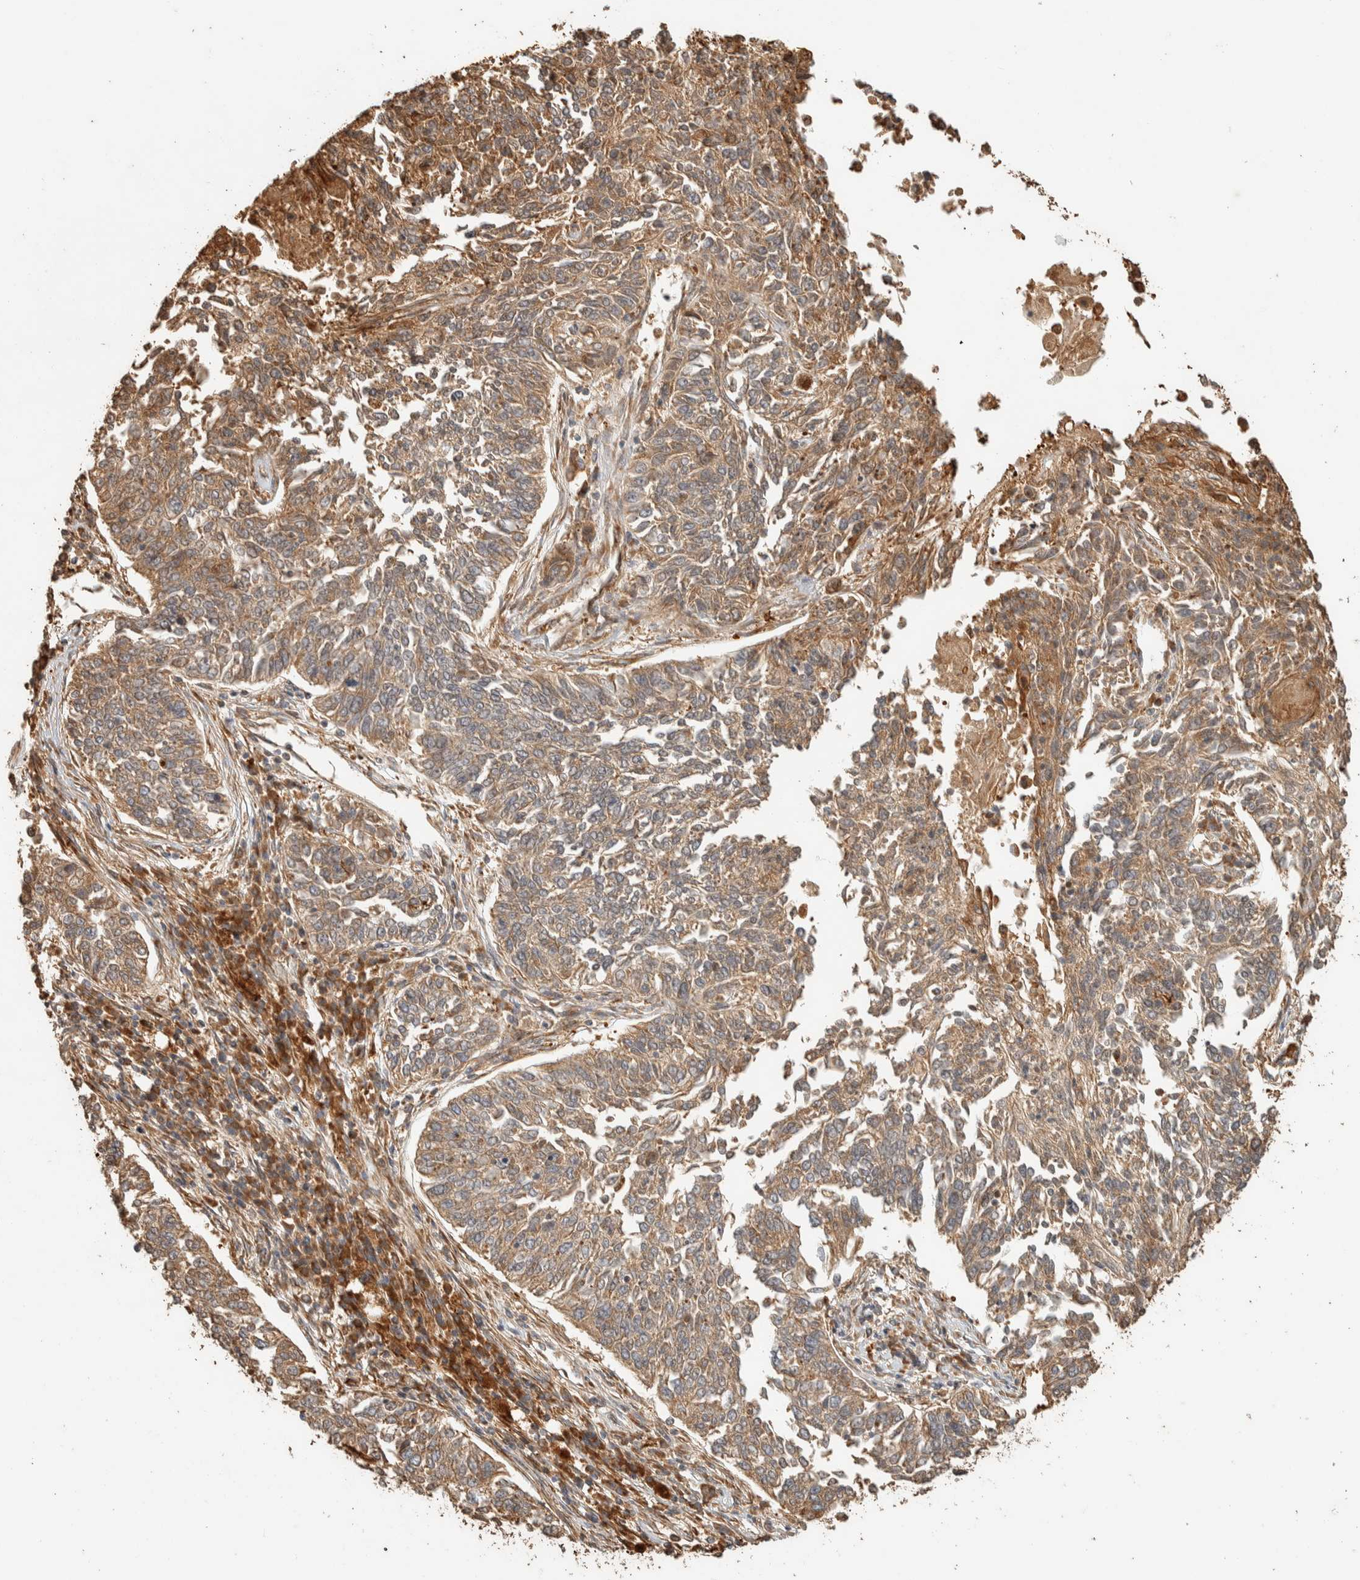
{"staining": {"intensity": "moderate", "quantity": ">75%", "location": "cytoplasmic/membranous"}, "tissue": "lung cancer", "cell_type": "Tumor cells", "image_type": "cancer", "snomed": [{"axis": "morphology", "description": "Normal tissue, NOS"}, {"axis": "morphology", "description": "Squamous cell carcinoma, NOS"}, {"axis": "topography", "description": "Cartilage tissue"}, {"axis": "topography", "description": "Bronchus"}, {"axis": "topography", "description": "Lung"}], "caption": "IHC (DAB) staining of lung cancer (squamous cell carcinoma) displays moderate cytoplasmic/membranous protein positivity in approximately >75% of tumor cells.", "gene": "EXOC7", "patient": {"sex": "female", "age": 49}}